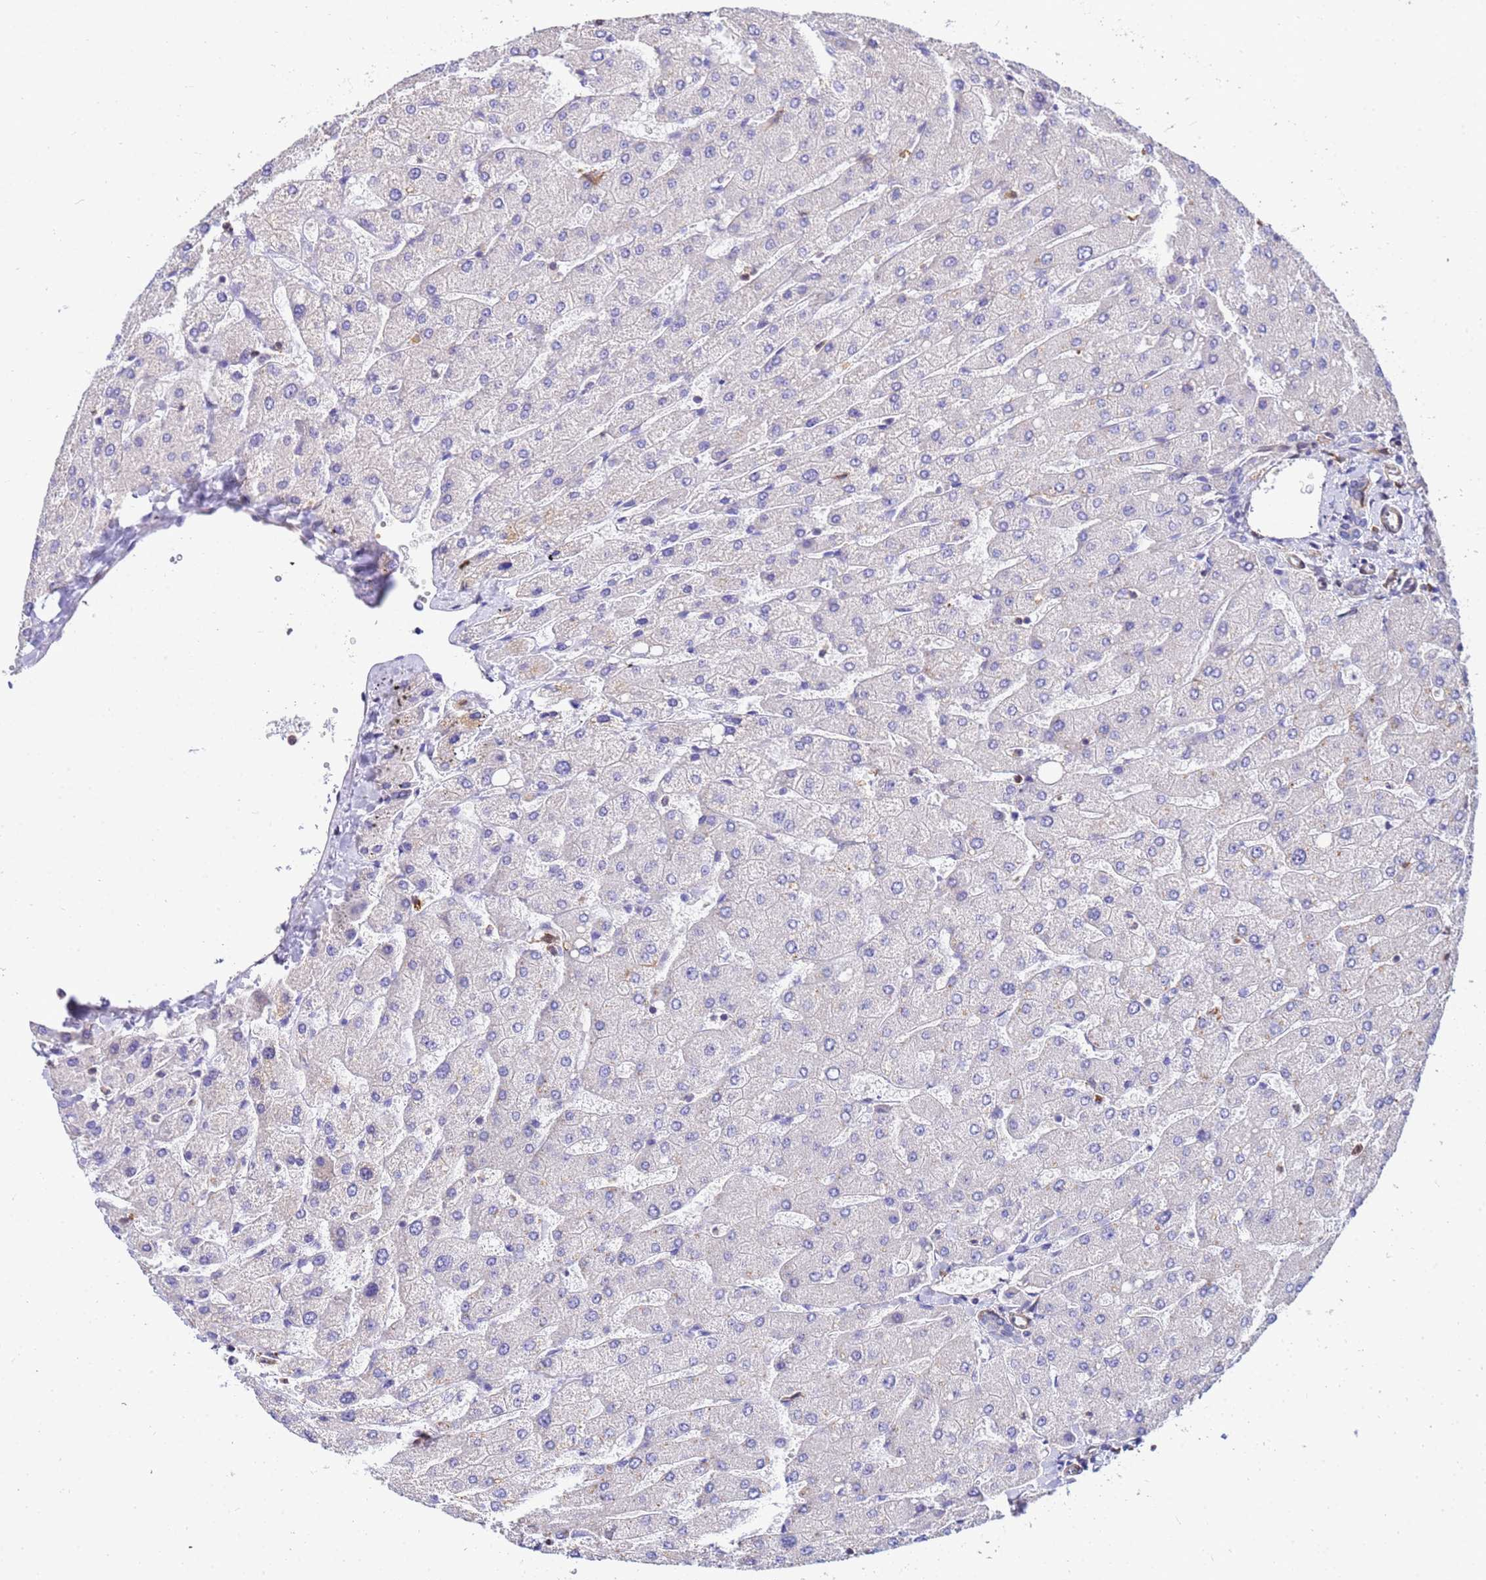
{"staining": {"intensity": "negative", "quantity": "none", "location": "none"}, "tissue": "liver", "cell_type": "Cholangiocytes", "image_type": "normal", "snomed": [{"axis": "morphology", "description": "Normal tissue, NOS"}, {"axis": "topography", "description": "Liver"}], "caption": "Benign liver was stained to show a protein in brown. There is no significant expression in cholangiocytes.", "gene": "DBNDD2", "patient": {"sex": "male", "age": 55}}